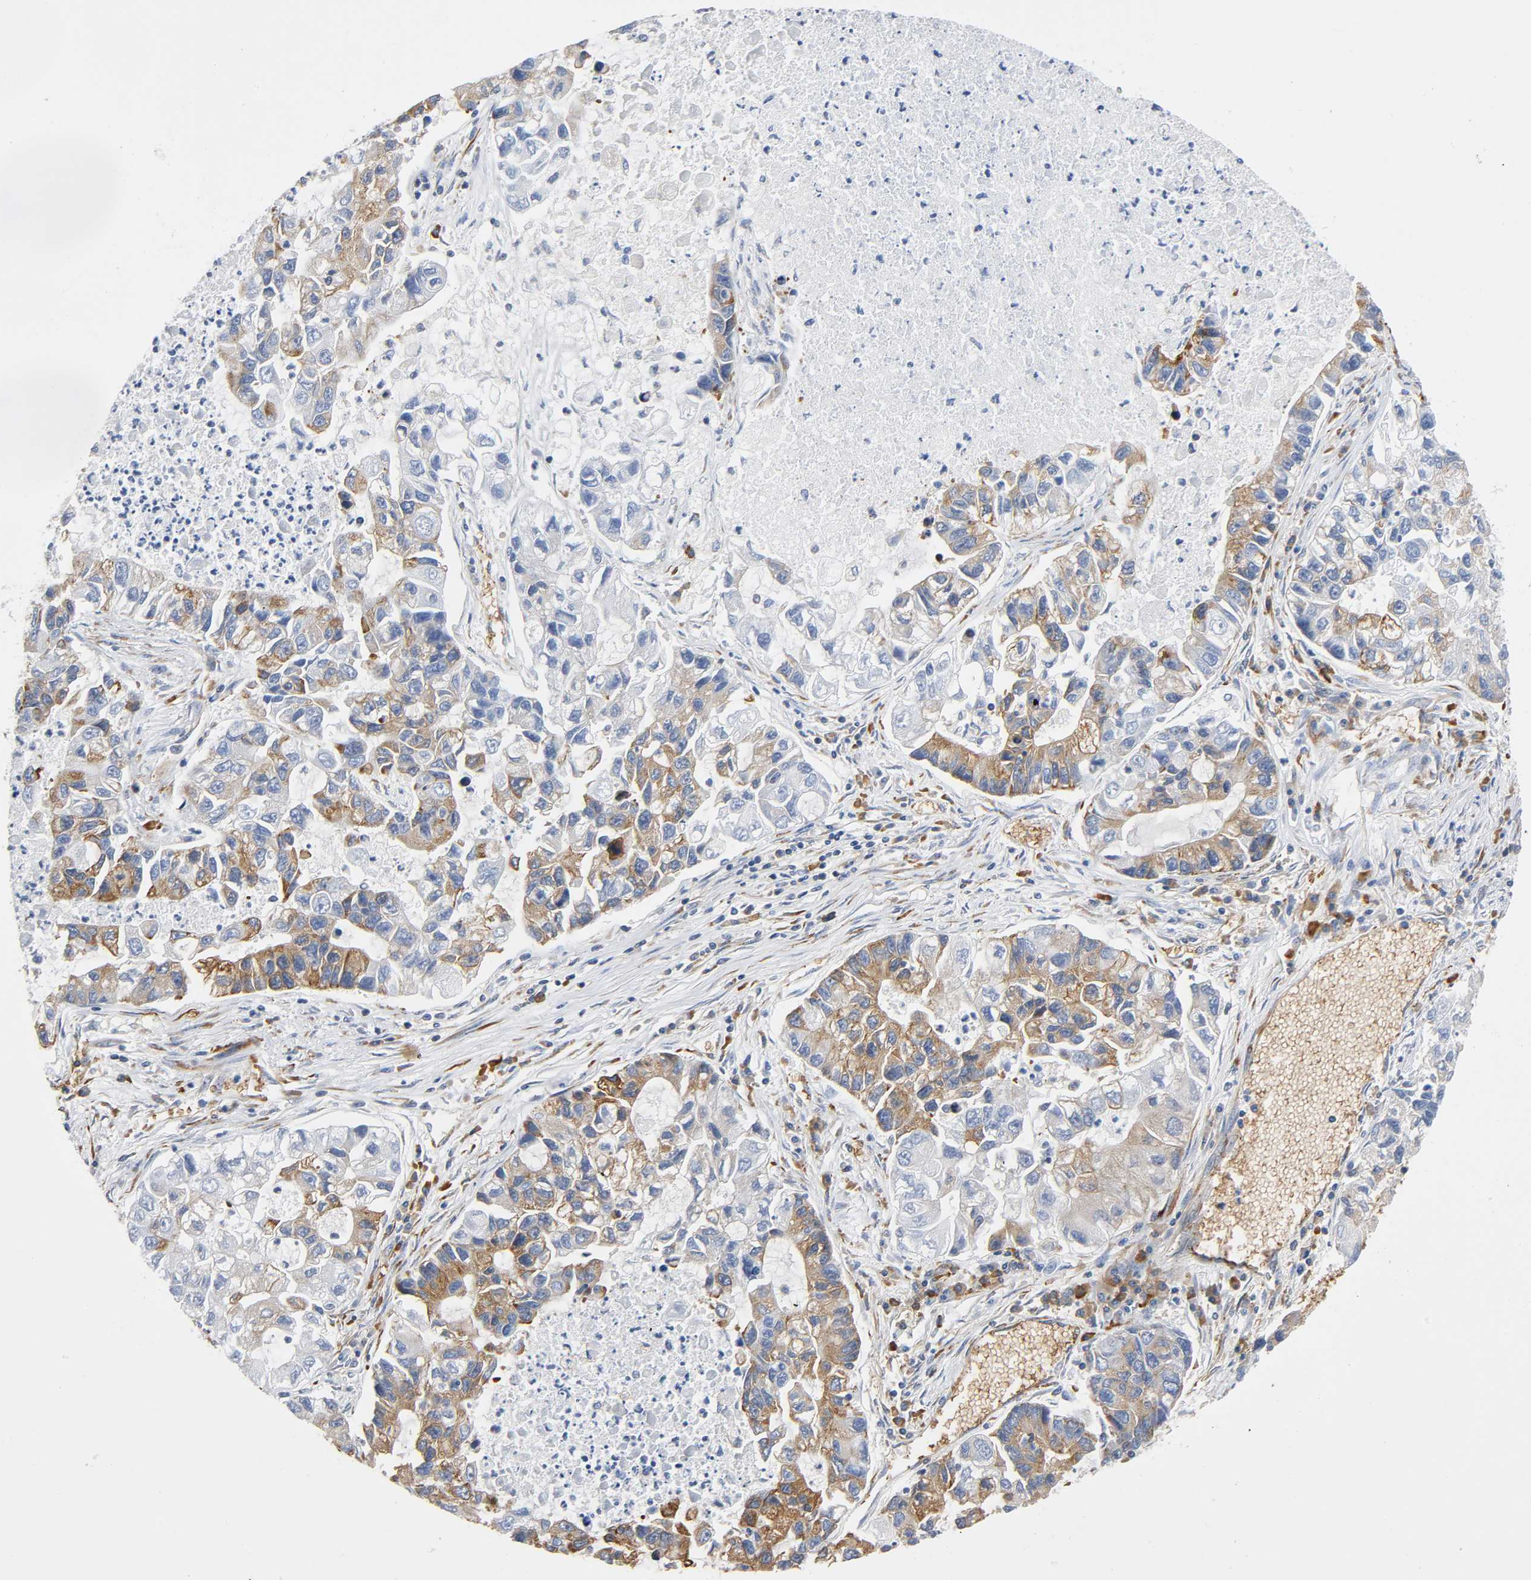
{"staining": {"intensity": "moderate", "quantity": ">75%", "location": "cytoplasmic/membranous"}, "tissue": "lung cancer", "cell_type": "Tumor cells", "image_type": "cancer", "snomed": [{"axis": "morphology", "description": "Adenocarcinoma, NOS"}, {"axis": "topography", "description": "Lung"}], "caption": "Immunohistochemistry of human lung adenocarcinoma displays medium levels of moderate cytoplasmic/membranous expression in about >75% of tumor cells.", "gene": "UCKL1", "patient": {"sex": "female", "age": 51}}